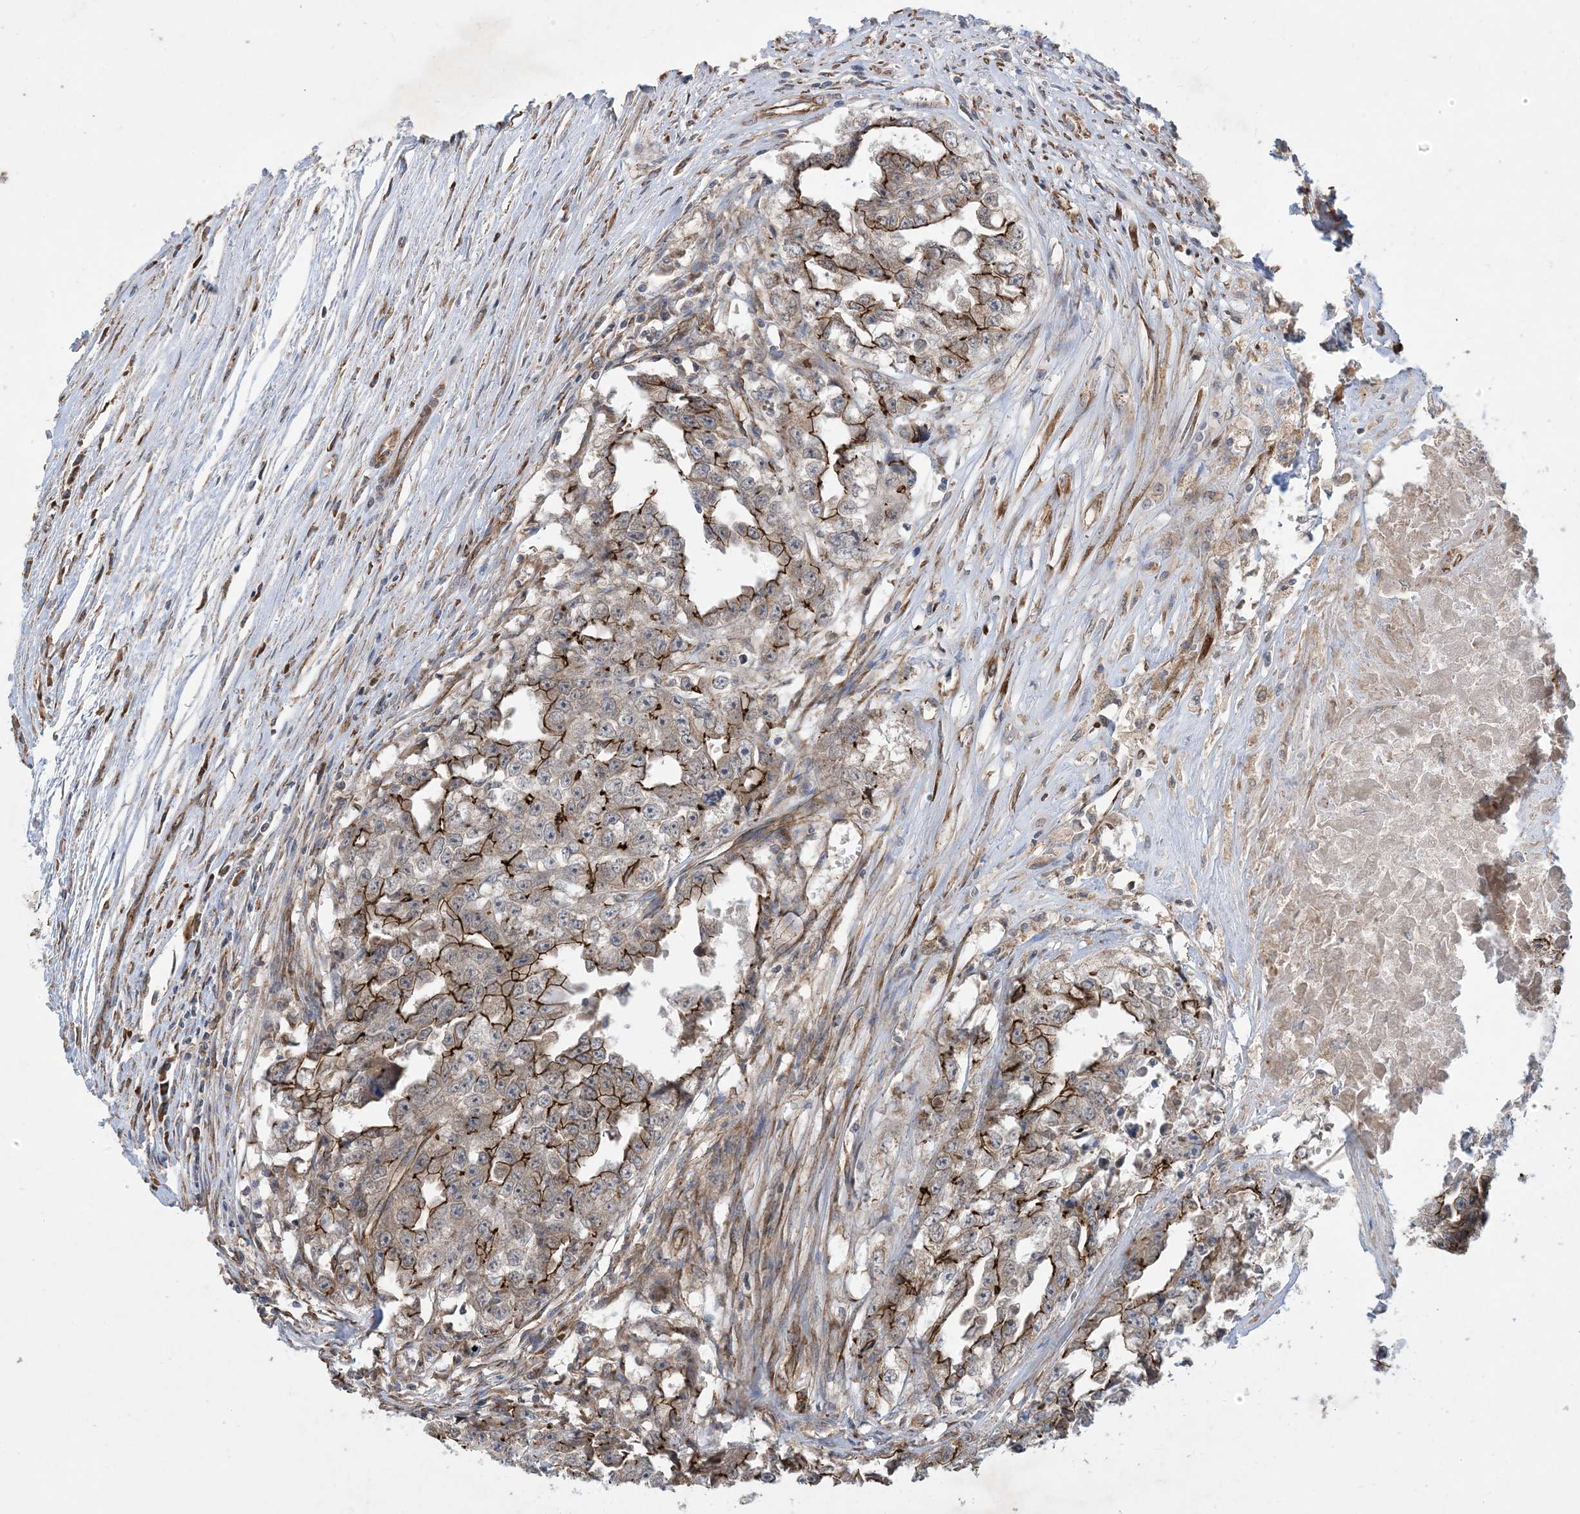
{"staining": {"intensity": "moderate", "quantity": ">75%", "location": "cytoplasmic/membranous"}, "tissue": "testis cancer", "cell_type": "Tumor cells", "image_type": "cancer", "snomed": [{"axis": "morphology", "description": "Seminoma, NOS"}, {"axis": "morphology", "description": "Carcinoma, Embryonal, NOS"}, {"axis": "topography", "description": "Testis"}], "caption": "Protein analysis of testis cancer (embryonal carcinoma) tissue exhibits moderate cytoplasmic/membranous positivity in about >75% of tumor cells. The staining was performed using DAB to visualize the protein expression in brown, while the nuclei were stained in blue with hematoxylin (Magnification: 20x).", "gene": "OTOP1", "patient": {"sex": "male", "age": 43}}